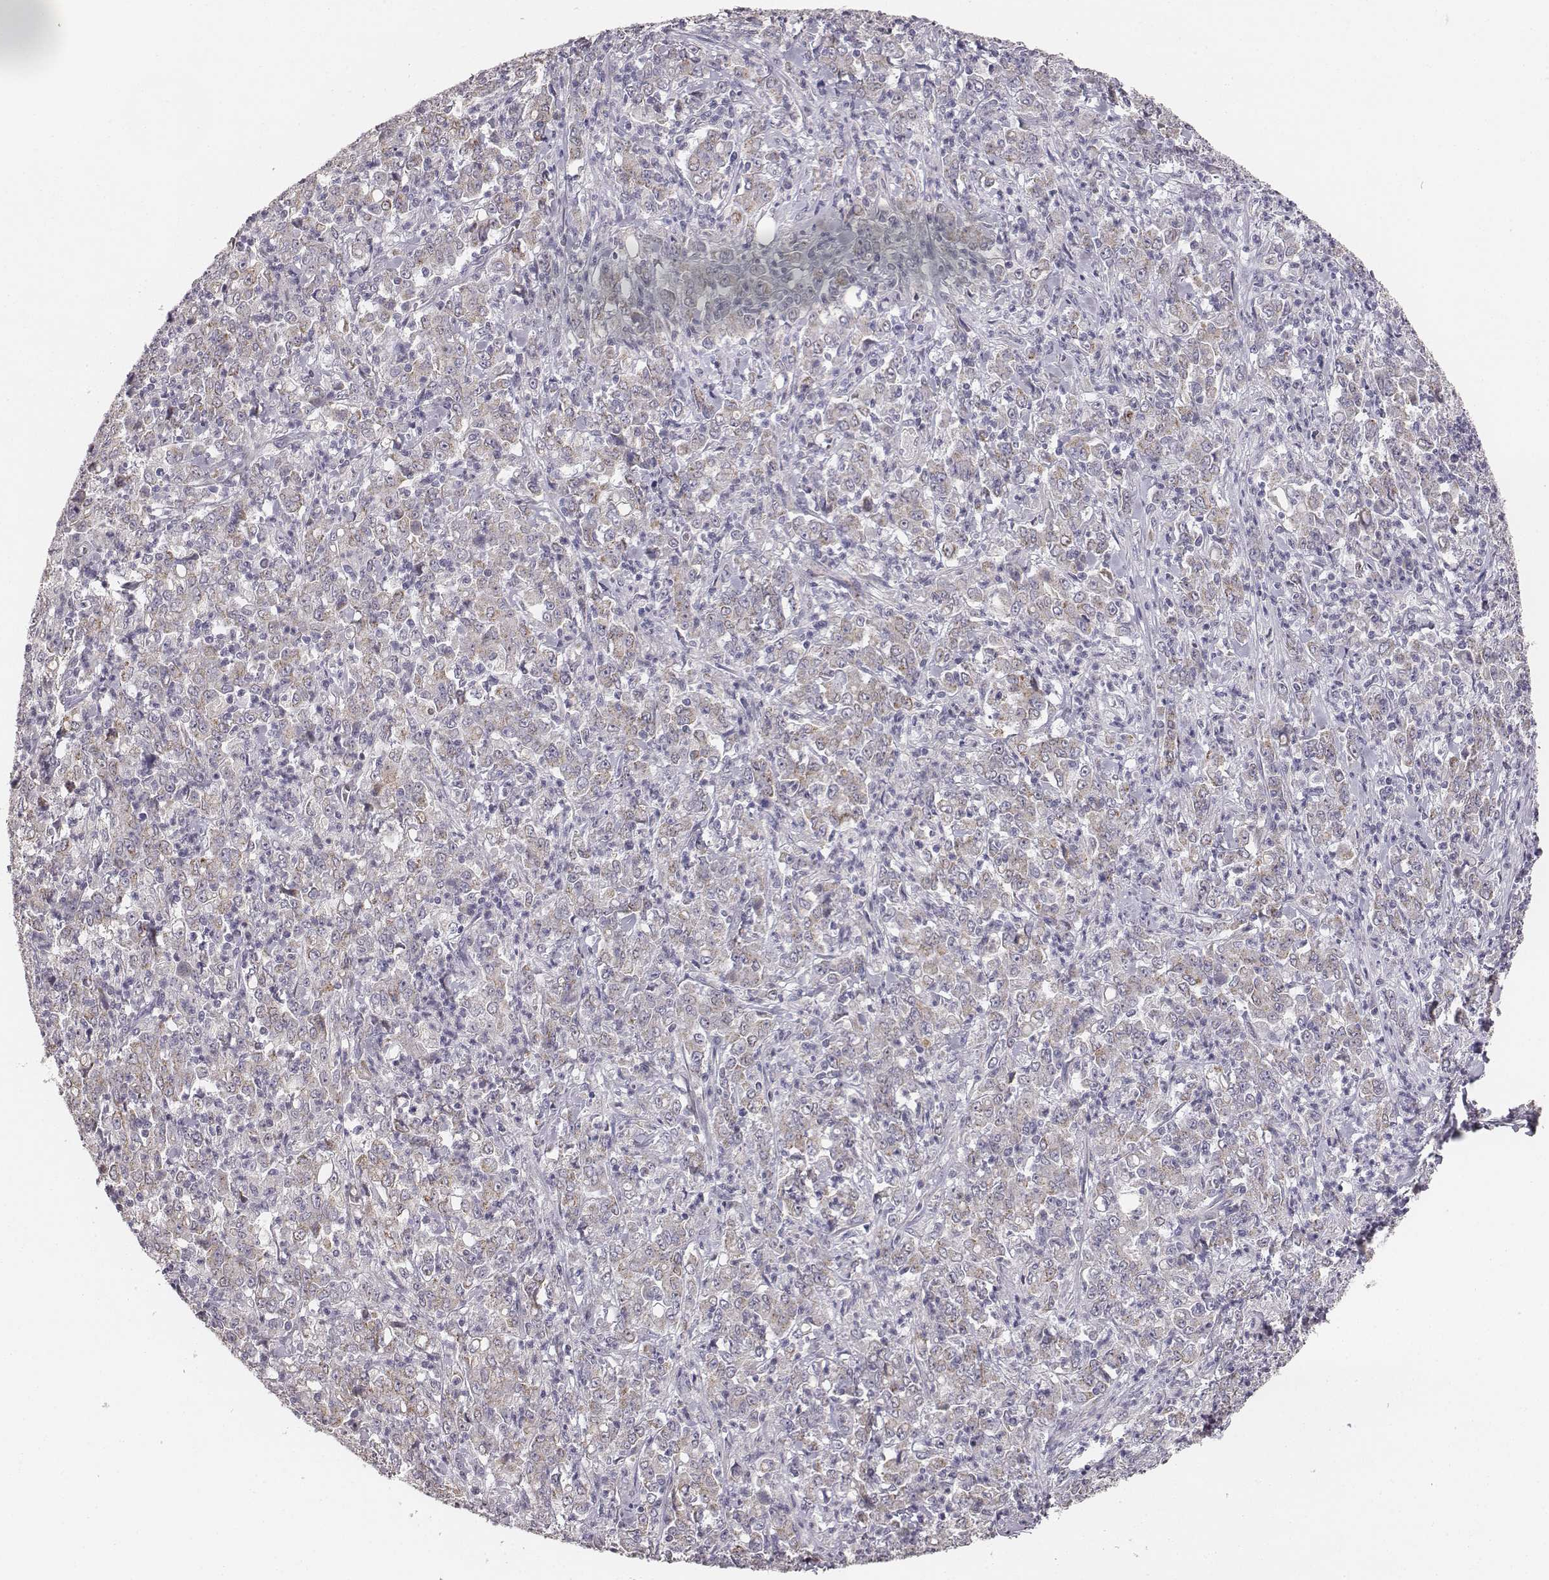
{"staining": {"intensity": "weak", "quantity": ">75%", "location": "cytoplasmic/membranous"}, "tissue": "stomach cancer", "cell_type": "Tumor cells", "image_type": "cancer", "snomed": [{"axis": "morphology", "description": "Adenocarcinoma, NOS"}, {"axis": "topography", "description": "Stomach, lower"}], "caption": "IHC photomicrograph of human stomach cancer (adenocarcinoma) stained for a protein (brown), which demonstrates low levels of weak cytoplasmic/membranous staining in about >75% of tumor cells.", "gene": "ABCD3", "patient": {"sex": "female", "age": 71}}